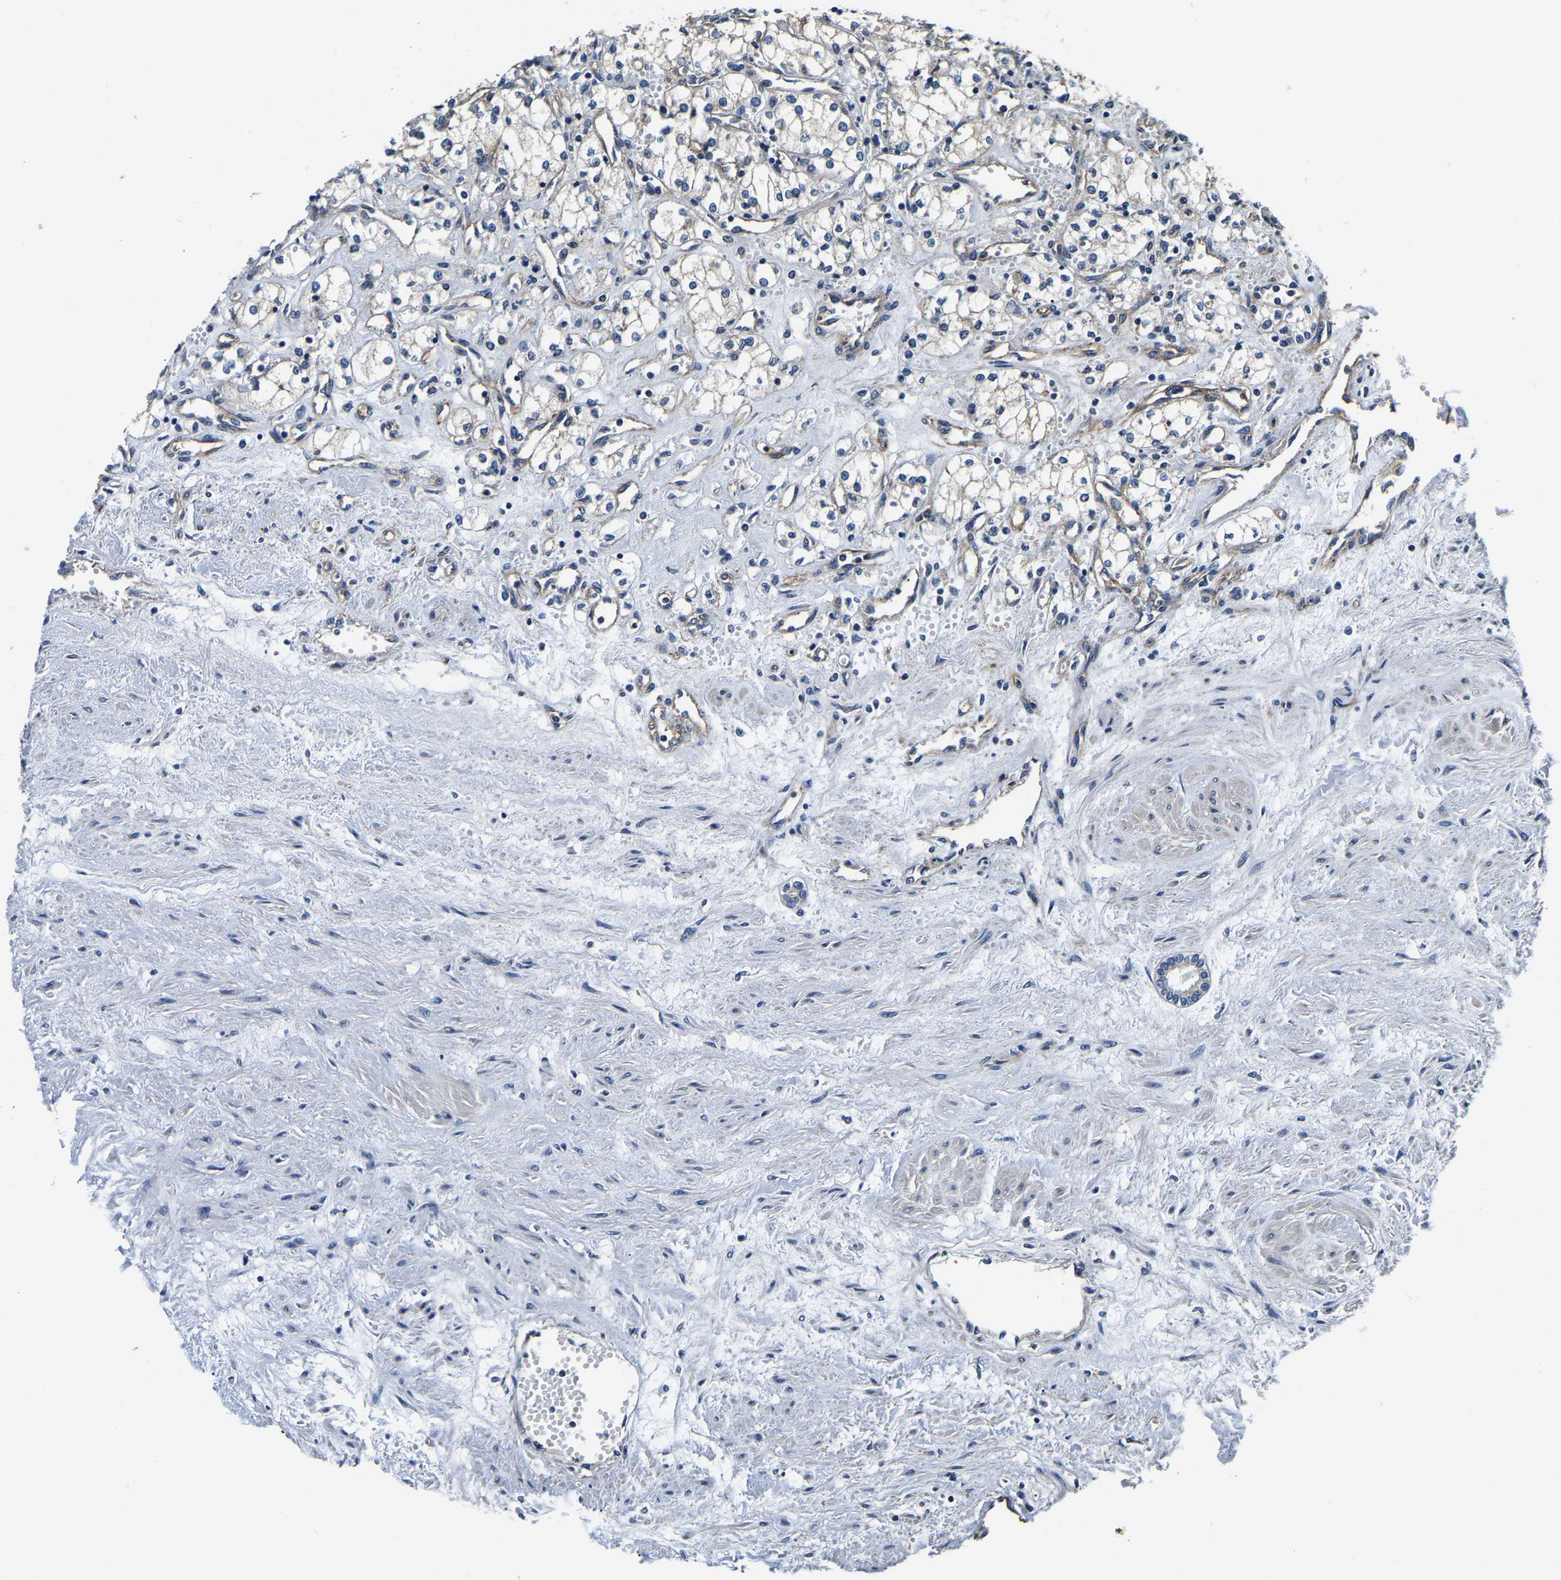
{"staining": {"intensity": "negative", "quantity": "none", "location": "none"}, "tissue": "renal cancer", "cell_type": "Tumor cells", "image_type": "cancer", "snomed": [{"axis": "morphology", "description": "Adenocarcinoma, NOS"}, {"axis": "topography", "description": "Kidney"}], "caption": "IHC of renal cancer (adenocarcinoma) displays no staining in tumor cells. (DAB immunohistochemistry (IHC), high magnification).", "gene": "SH3GLB1", "patient": {"sex": "male", "age": 59}}